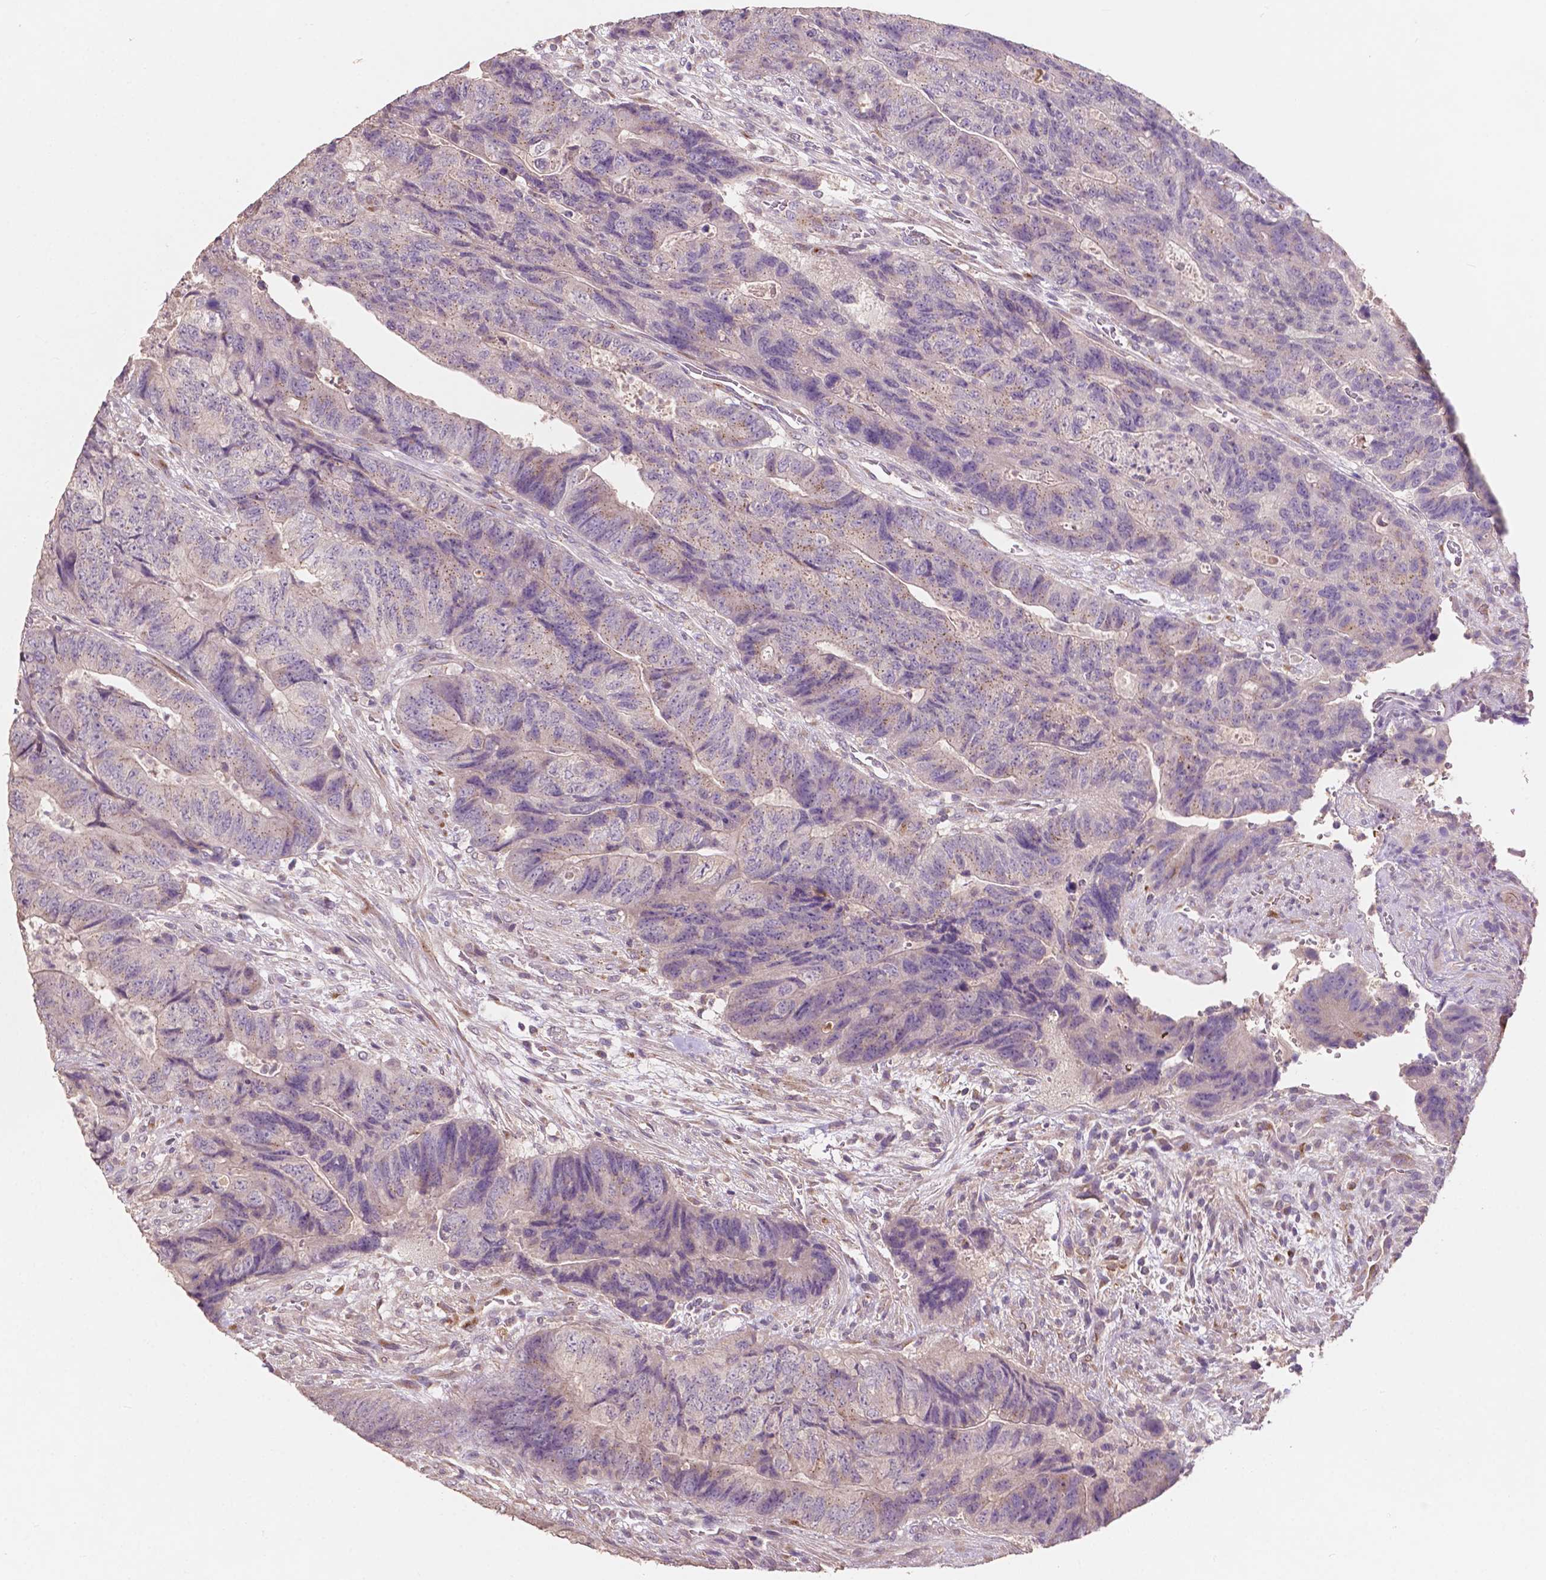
{"staining": {"intensity": "weak", "quantity": "<25%", "location": "cytoplasmic/membranous"}, "tissue": "colorectal cancer", "cell_type": "Tumor cells", "image_type": "cancer", "snomed": [{"axis": "morphology", "description": "Normal tissue, NOS"}, {"axis": "morphology", "description": "Adenocarcinoma, NOS"}, {"axis": "topography", "description": "Colon"}], "caption": "This is an immunohistochemistry micrograph of colorectal cancer. There is no expression in tumor cells.", "gene": "CHPT1", "patient": {"sex": "female", "age": 48}}